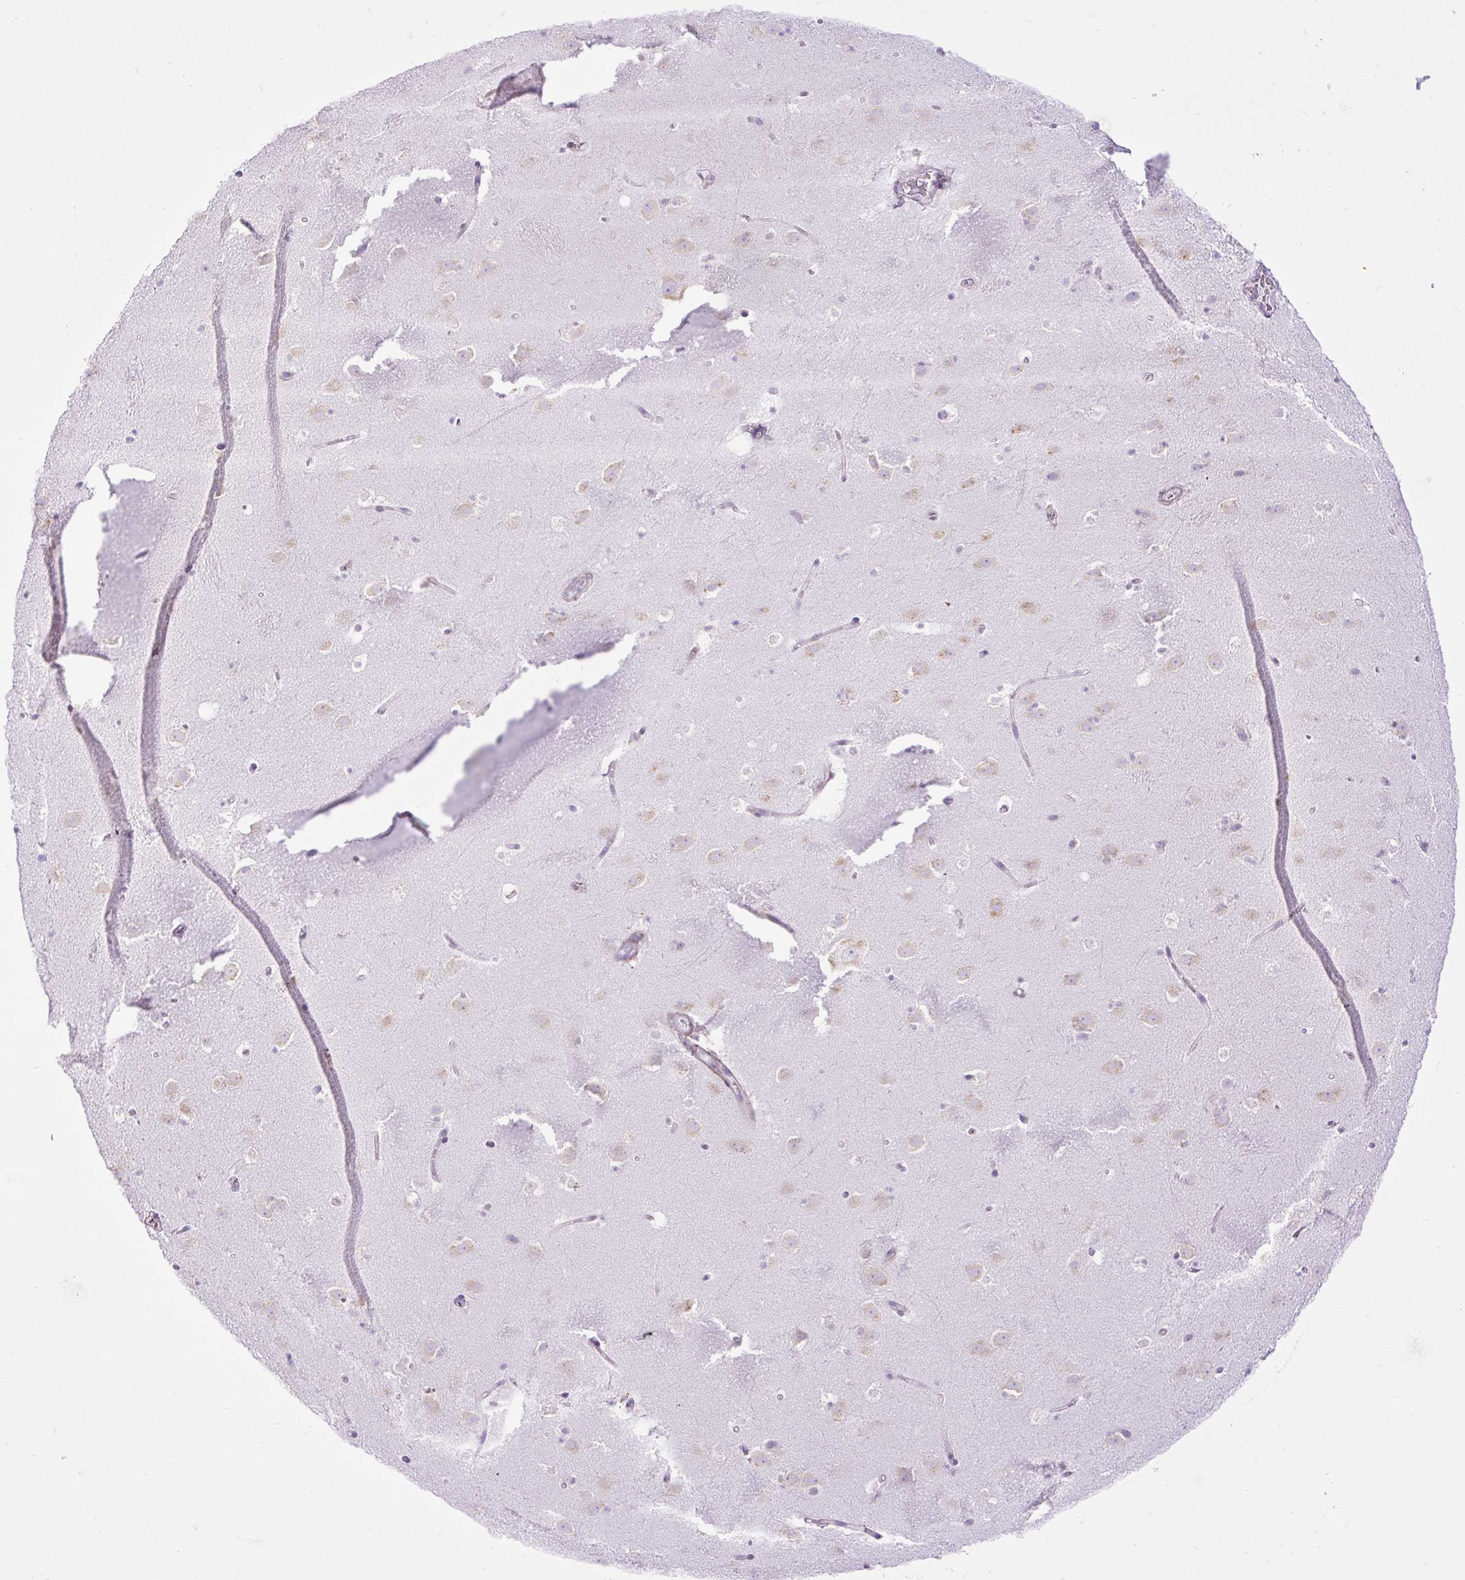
{"staining": {"intensity": "negative", "quantity": "none", "location": "none"}, "tissue": "caudate", "cell_type": "Glial cells", "image_type": "normal", "snomed": [{"axis": "morphology", "description": "Normal tissue, NOS"}, {"axis": "topography", "description": "Lateral ventricle wall"}], "caption": "This is an immunohistochemistry (IHC) photomicrograph of unremarkable caudate. There is no staining in glial cells.", "gene": "DDOST", "patient": {"sex": "male", "age": 37}}